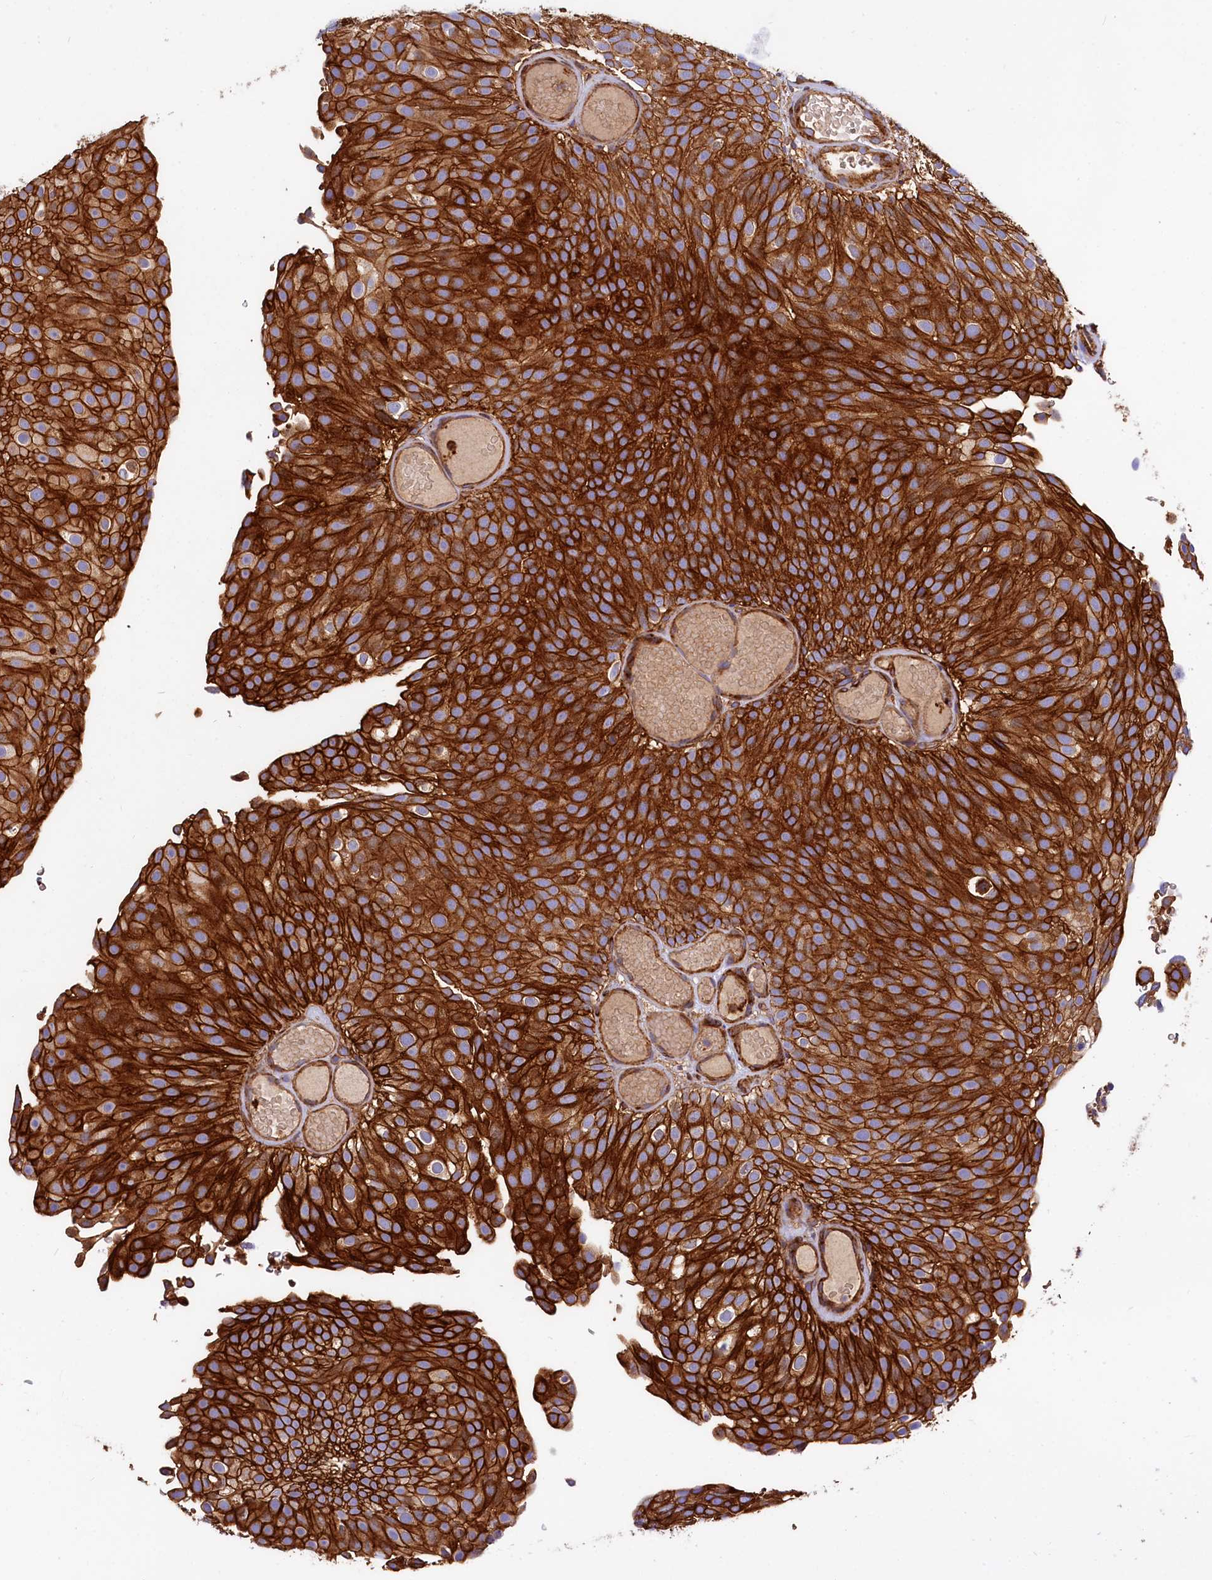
{"staining": {"intensity": "strong", "quantity": ">75%", "location": "cytoplasmic/membranous"}, "tissue": "urothelial cancer", "cell_type": "Tumor cells", "image_type": "cancer", "snomed": [{"axis": "morphology", "description": "Urothelial carcinoma, Low grade"}, {"axis": "topography", "description": "Urinary bladder"}], "caption": "A high amount of strong cytoplasmic/membranous positivity is identified in about >75% of tumor cells in urothelial cancer tissue. (Brightfield microscopy of DAB IHC at high magnification).", "gene": "ANO6", "patient": {"sex": "male", "age": 78}}